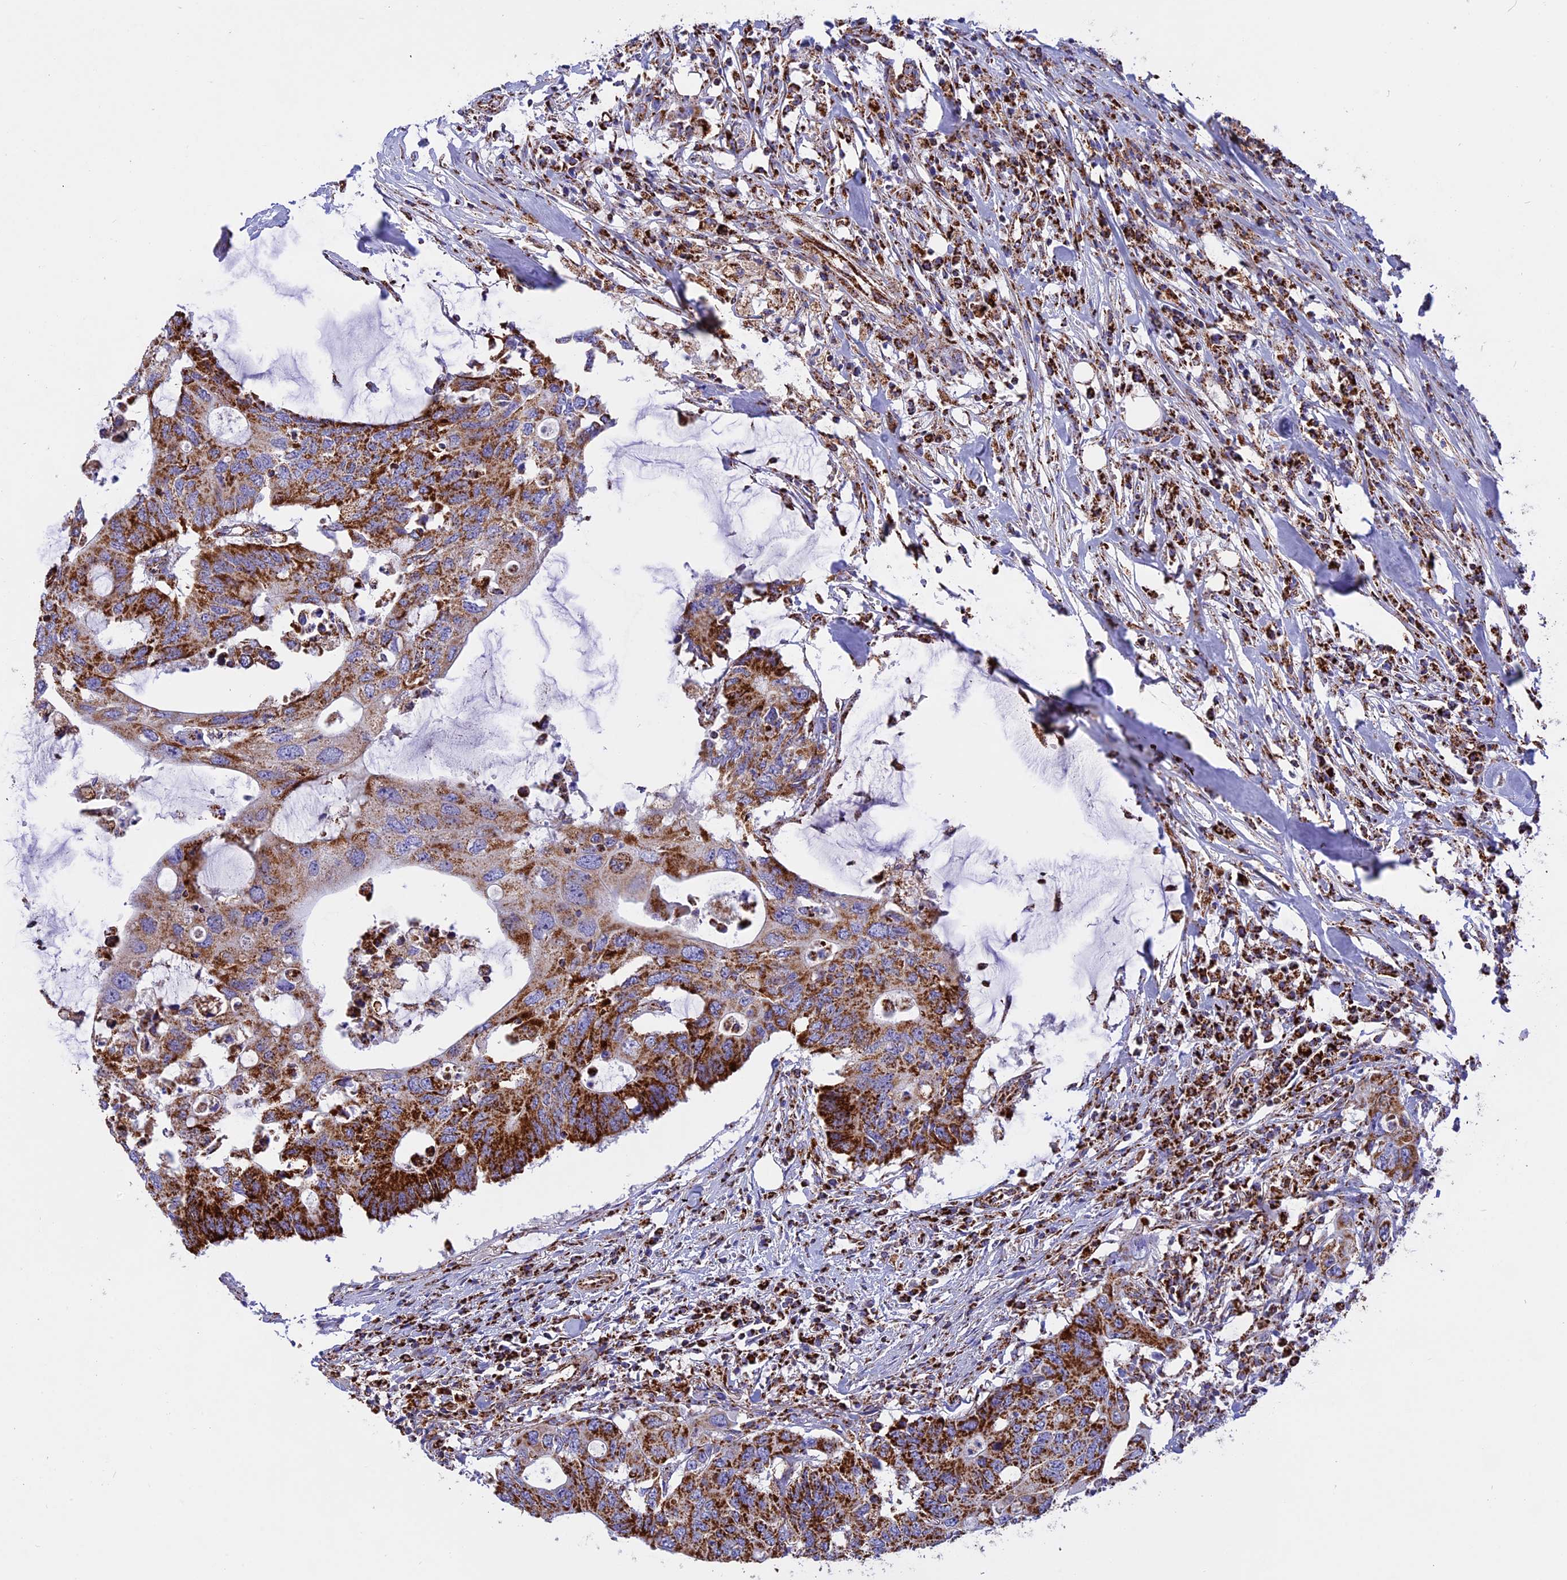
{"staining": {"intensity": "strong", "quantity": ">75%", "location": "cytoplasmic/membranous"}, "tissue": "colorectal cancer", "cell_type": "Tumor cells", "image_type": "cancer", "snomed": [{"axis": "morphology", "description": "Adenocarcinoma, NOS"}, {"axis": "topography", "description": "Colon"}], "caption": "Immunohistochemistry of adenocarcinoma (colorectal) demonstrates high levels of strong cytoplasmic/membranous staining in about >75% of tumor cells.", "gene": "UQCRB", "patient": {"sex": "male", "age": 71}}